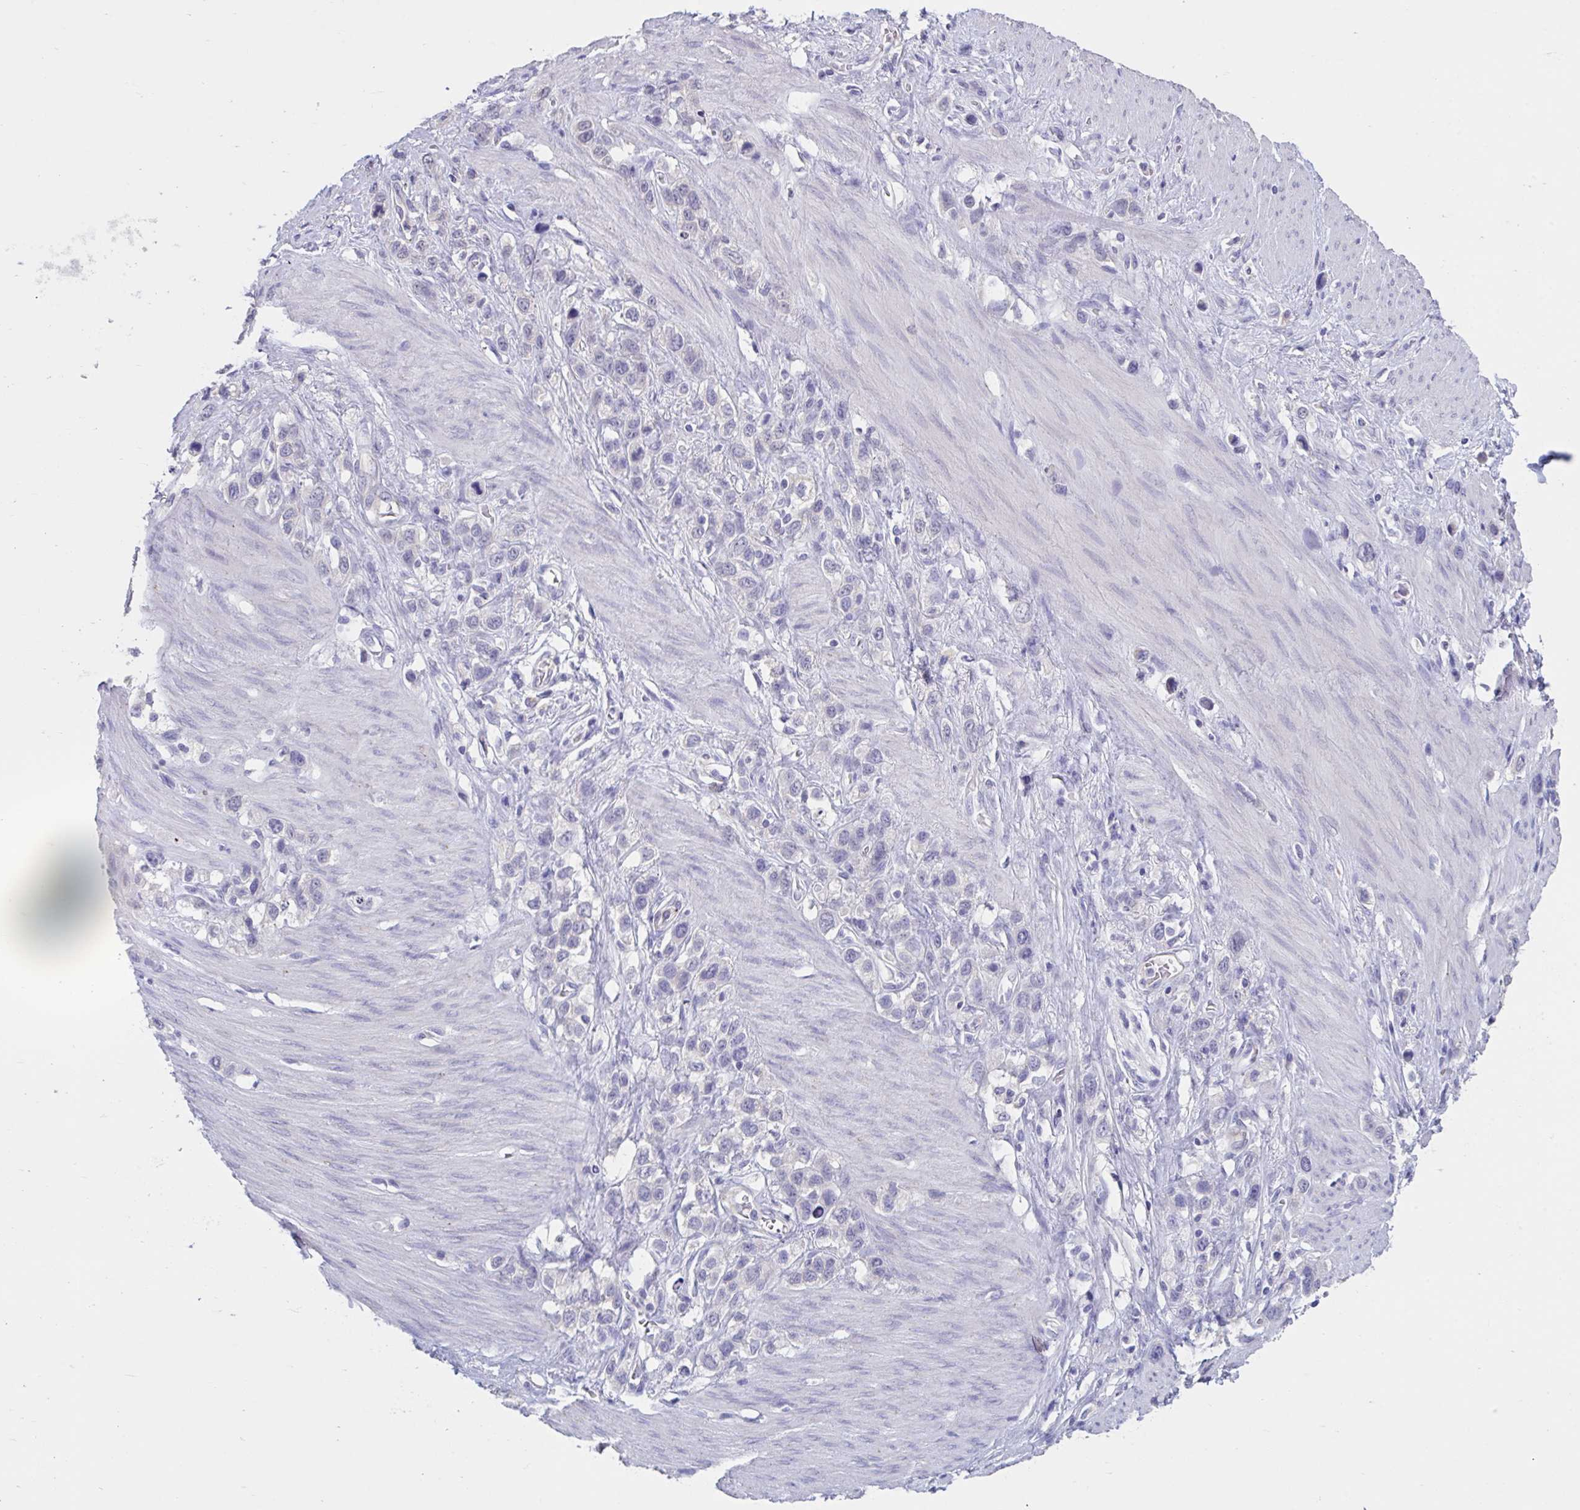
{"staining": {"intensity": "negative", "quantity": "none", "location": "none"}, "tissue": "stomach cancer", "cell_type": "Tumor cells", "image_type": "cancer", "snomed": [{"axis": "morphology", "description": "Adenocarcinoma, NOS"}, {"axis": "topography", "description": "Stomach"}], "caption": "High magnification brightfield microscopy of stomach adenocarcinoma stained with DAB (3,3'-diaminobenzidine) (brown) and counterstained with hematoxylin (blue): tumor cells show no significant expression.", "gene": "GPR162", "patient": {"sex": "female", "age": 65}}